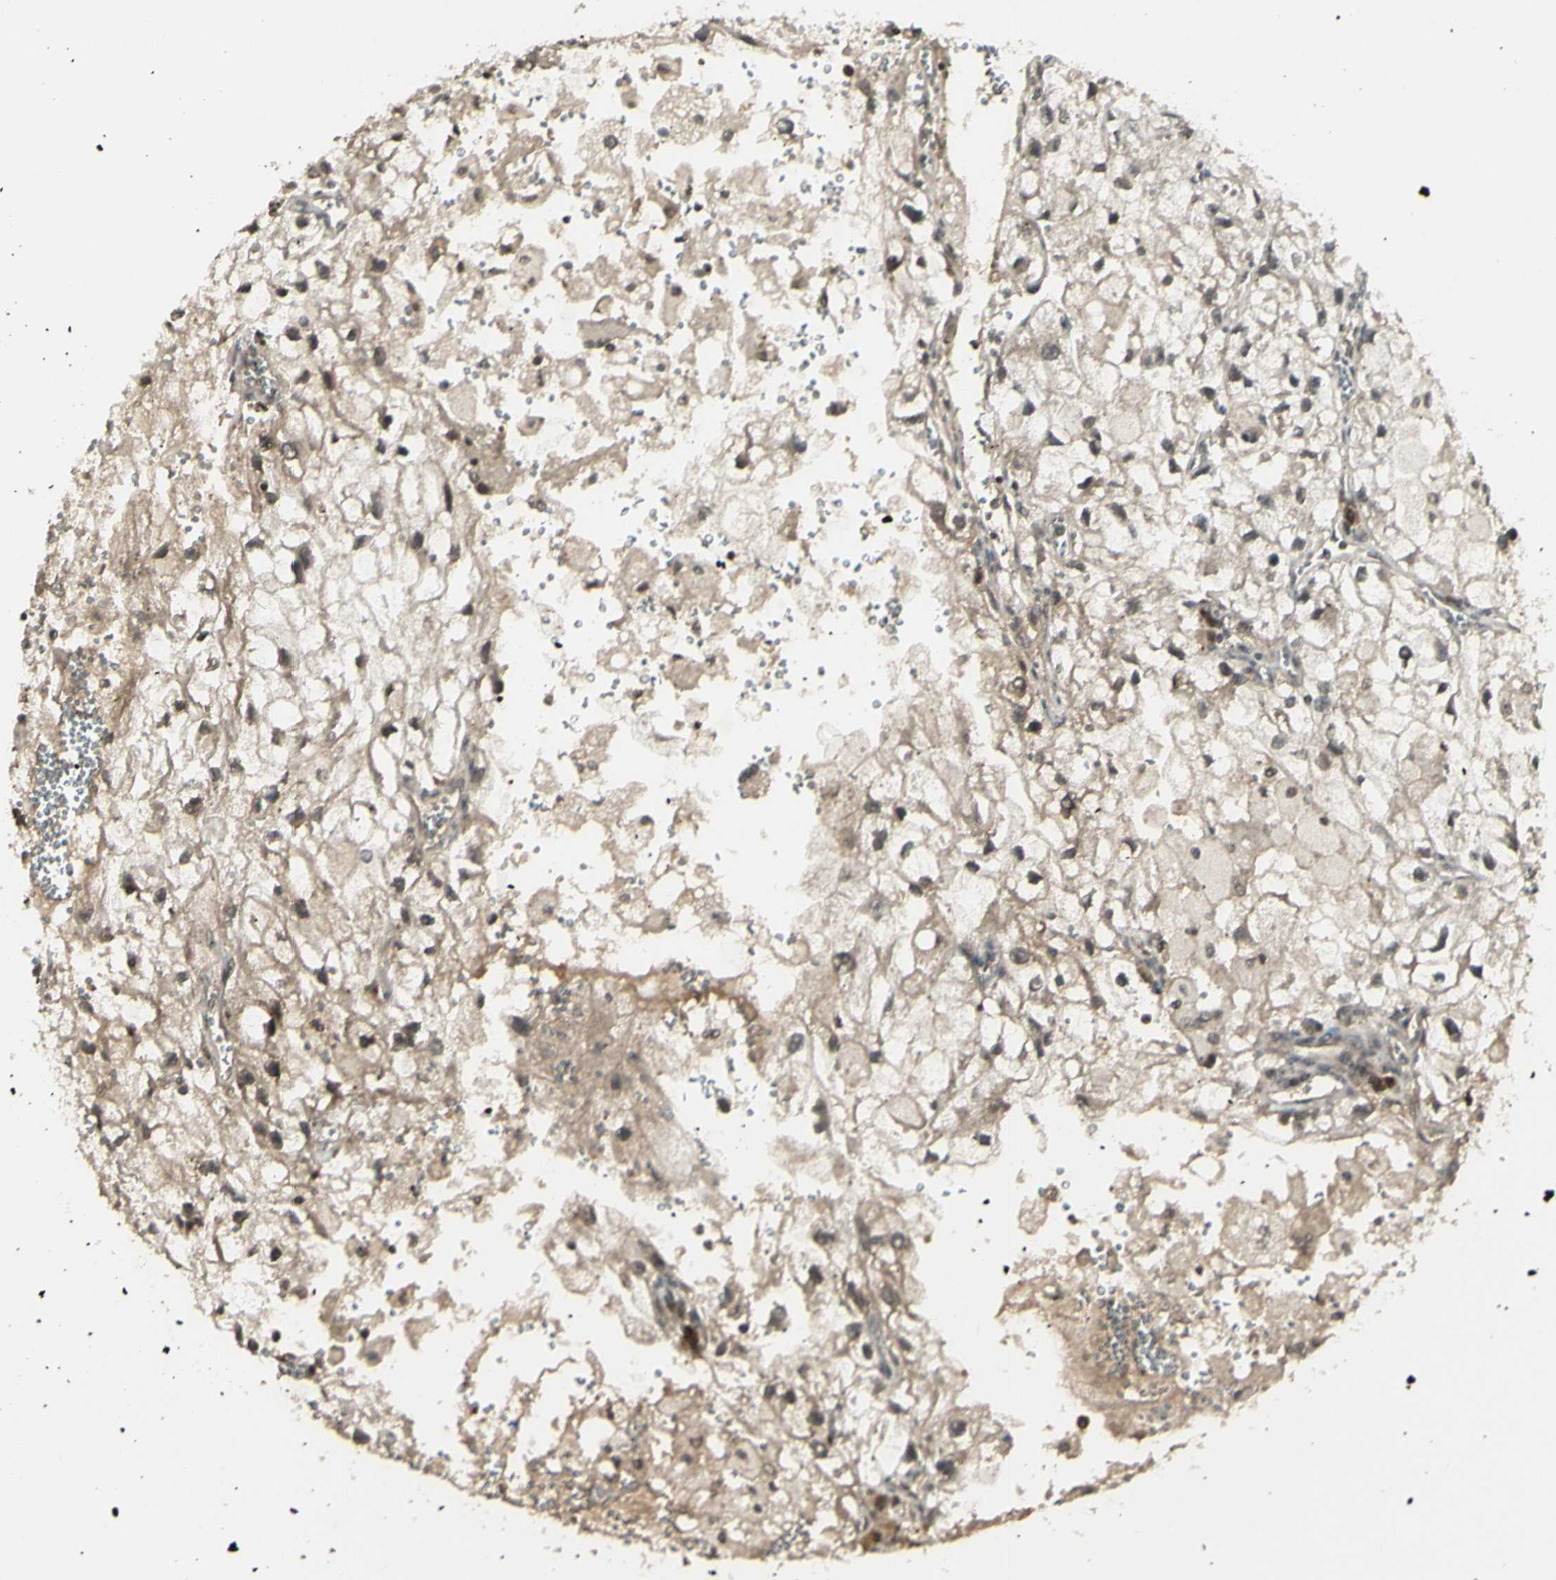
{"staining": {"intensity": "weak", "quantity": ">75%", "location": "cytoplasmic/membranous,nuclear"}, "tissue": "renal cancer", "cell_type": "Tumor cells", "image_type": "cancer", "snomed": [{"axis": "morphology", "description": "Adenocarcinoma, NOS"}, {"axis": "topography", "description": "Kidney"}], "caption": "Weak cytoplasmic/membranous and nuclear staining for a protein is identified in about >75% of tumor cells of adenocarcinoma (renal) using immunohistochemistry (IHC).", "gene": "BLNK", "patient": {"sex": "female", "age": 70}}